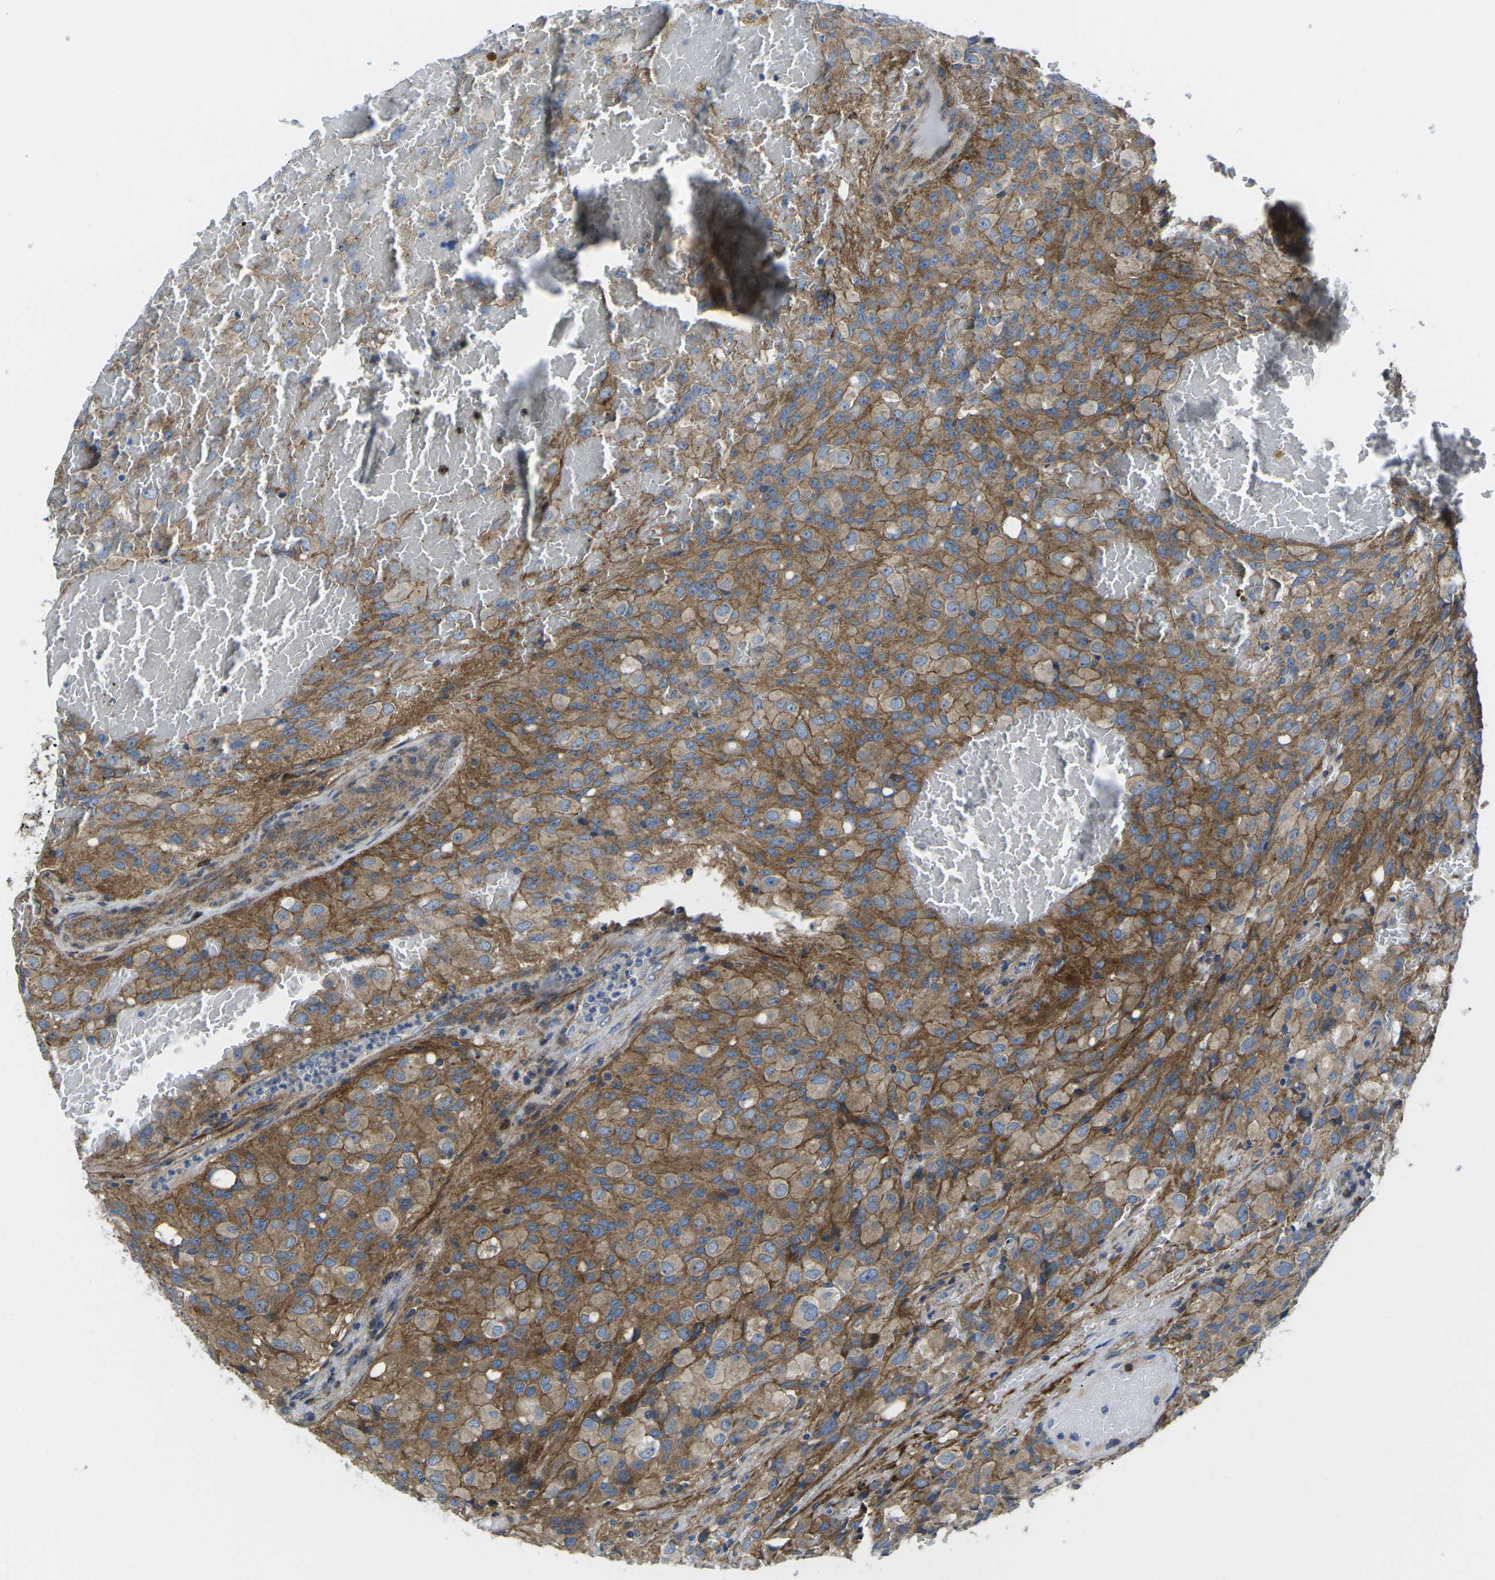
{"staining": {"intensity": "moderate", "quantity": ">75%", "location": "cytoplasmic/membranous"}, "tissue": "glioma", "cell_type": "Tumor cells", "image_type": "cancer", "snomed": [{"axis": "morphology", "description": "Glioma, malignant, High grade"}, {"axis": "topography", "description": "Brain"}], "caption": "High-power microscopy captured an immunohistochemistry (IHC) photomicrograph of malignant glioma (high-grade), revealing moderate cytoplasmic/membranous positivity in approximately >75% of tumor cells.", "gene": "DLG1", "patient": {"sex": "male", "age": 32}}